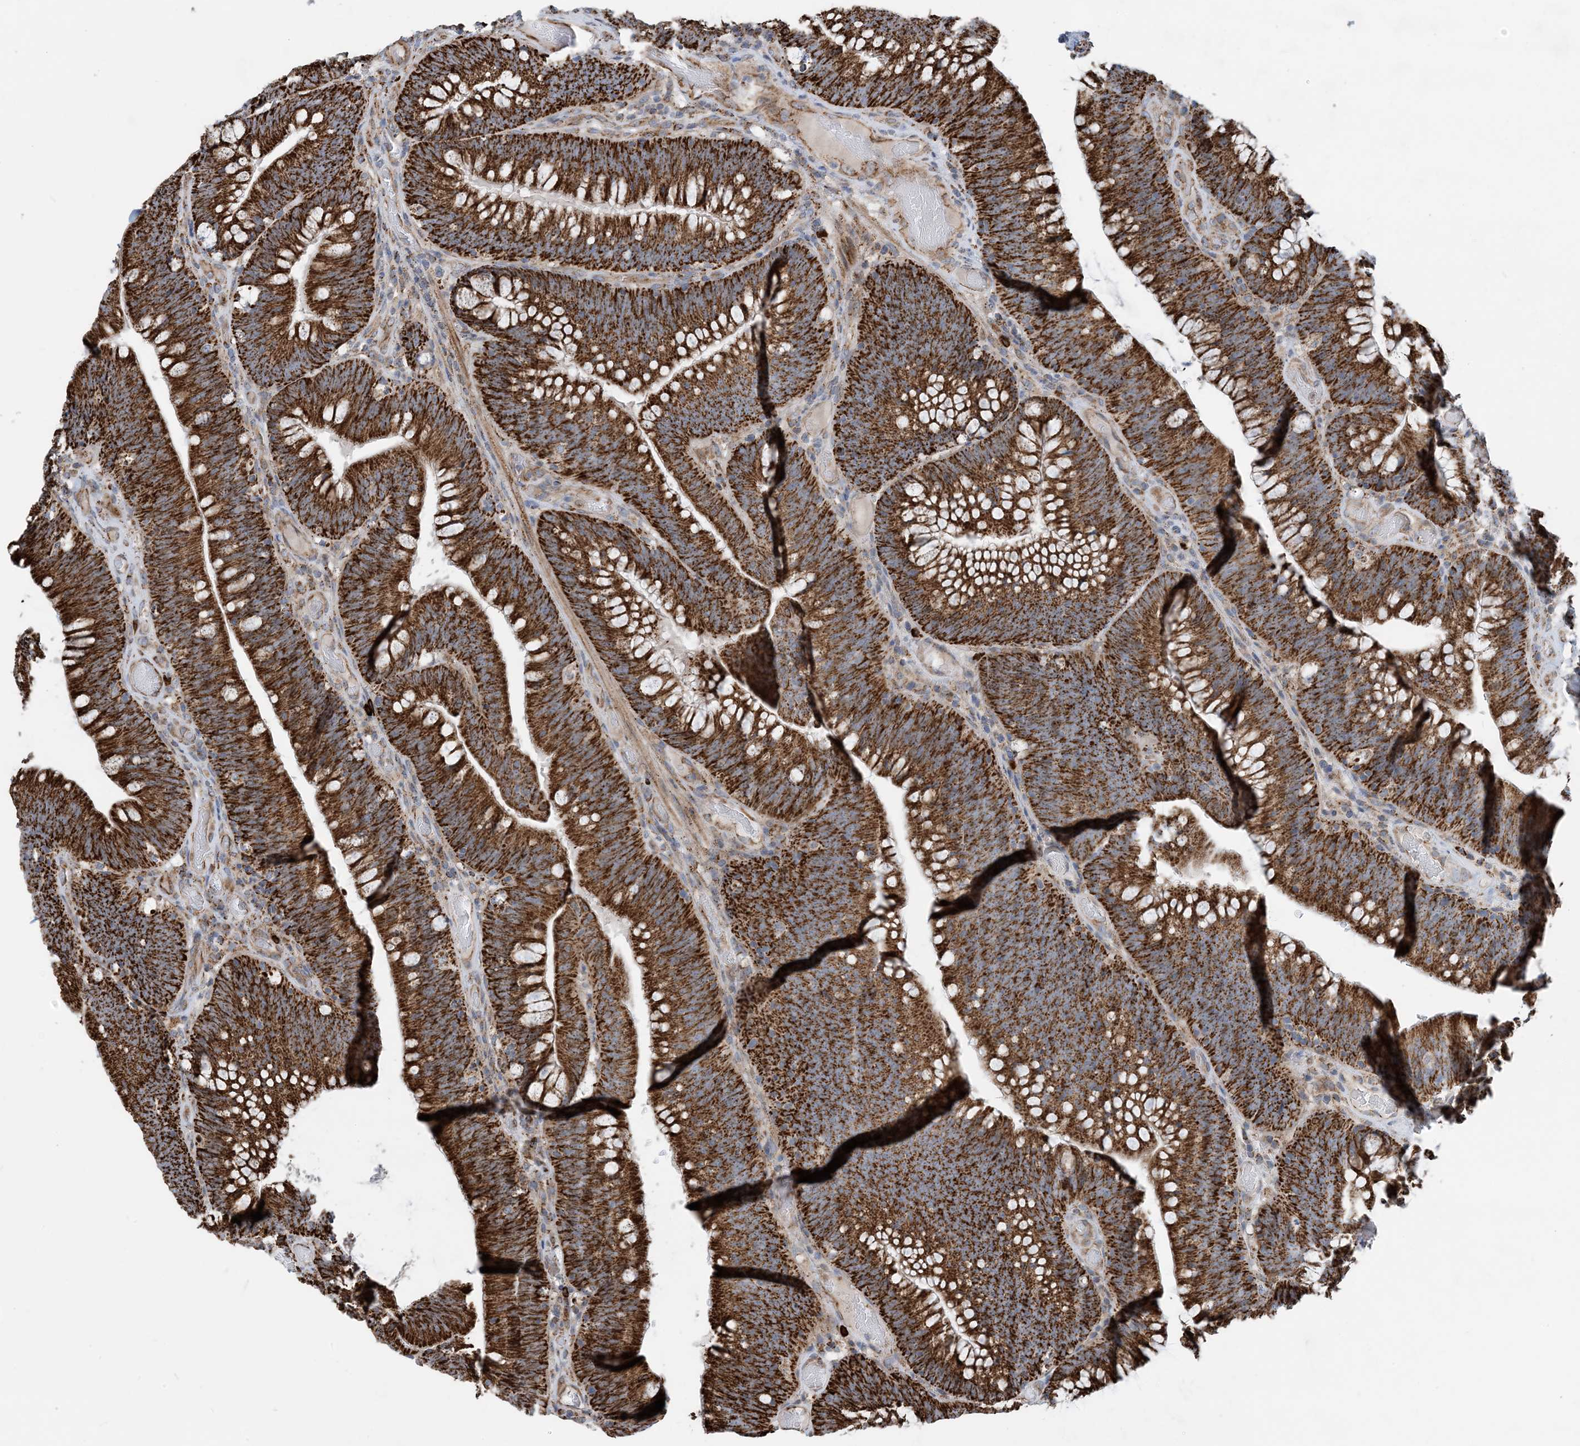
{"staining": {"intensity": "strong", "quantity": ">75%", "location": "cytoplasmic/membranous"}, "tissue": "colorectal cancer", "cell_type": "Tumor cells", "image_type": "cancer", "snomed": [{"axis": "morphology", "description": "Normal tissue, NOS"}, {"axis": "topography", "description": "Colon"}], "caption": "Brown immunohistochemical staining in colorectal cancer demonstrates strong cytoplasmic/membranous staining in about >75% of tumor cells. The staining was performed using DAB to visualize the protein expression in brown, while the nuclei were stained in blue with hematoxylin (Magnification: 20x).", "gene": "PCDHGA1", "patient": {"sex": "female", "age": 82}}